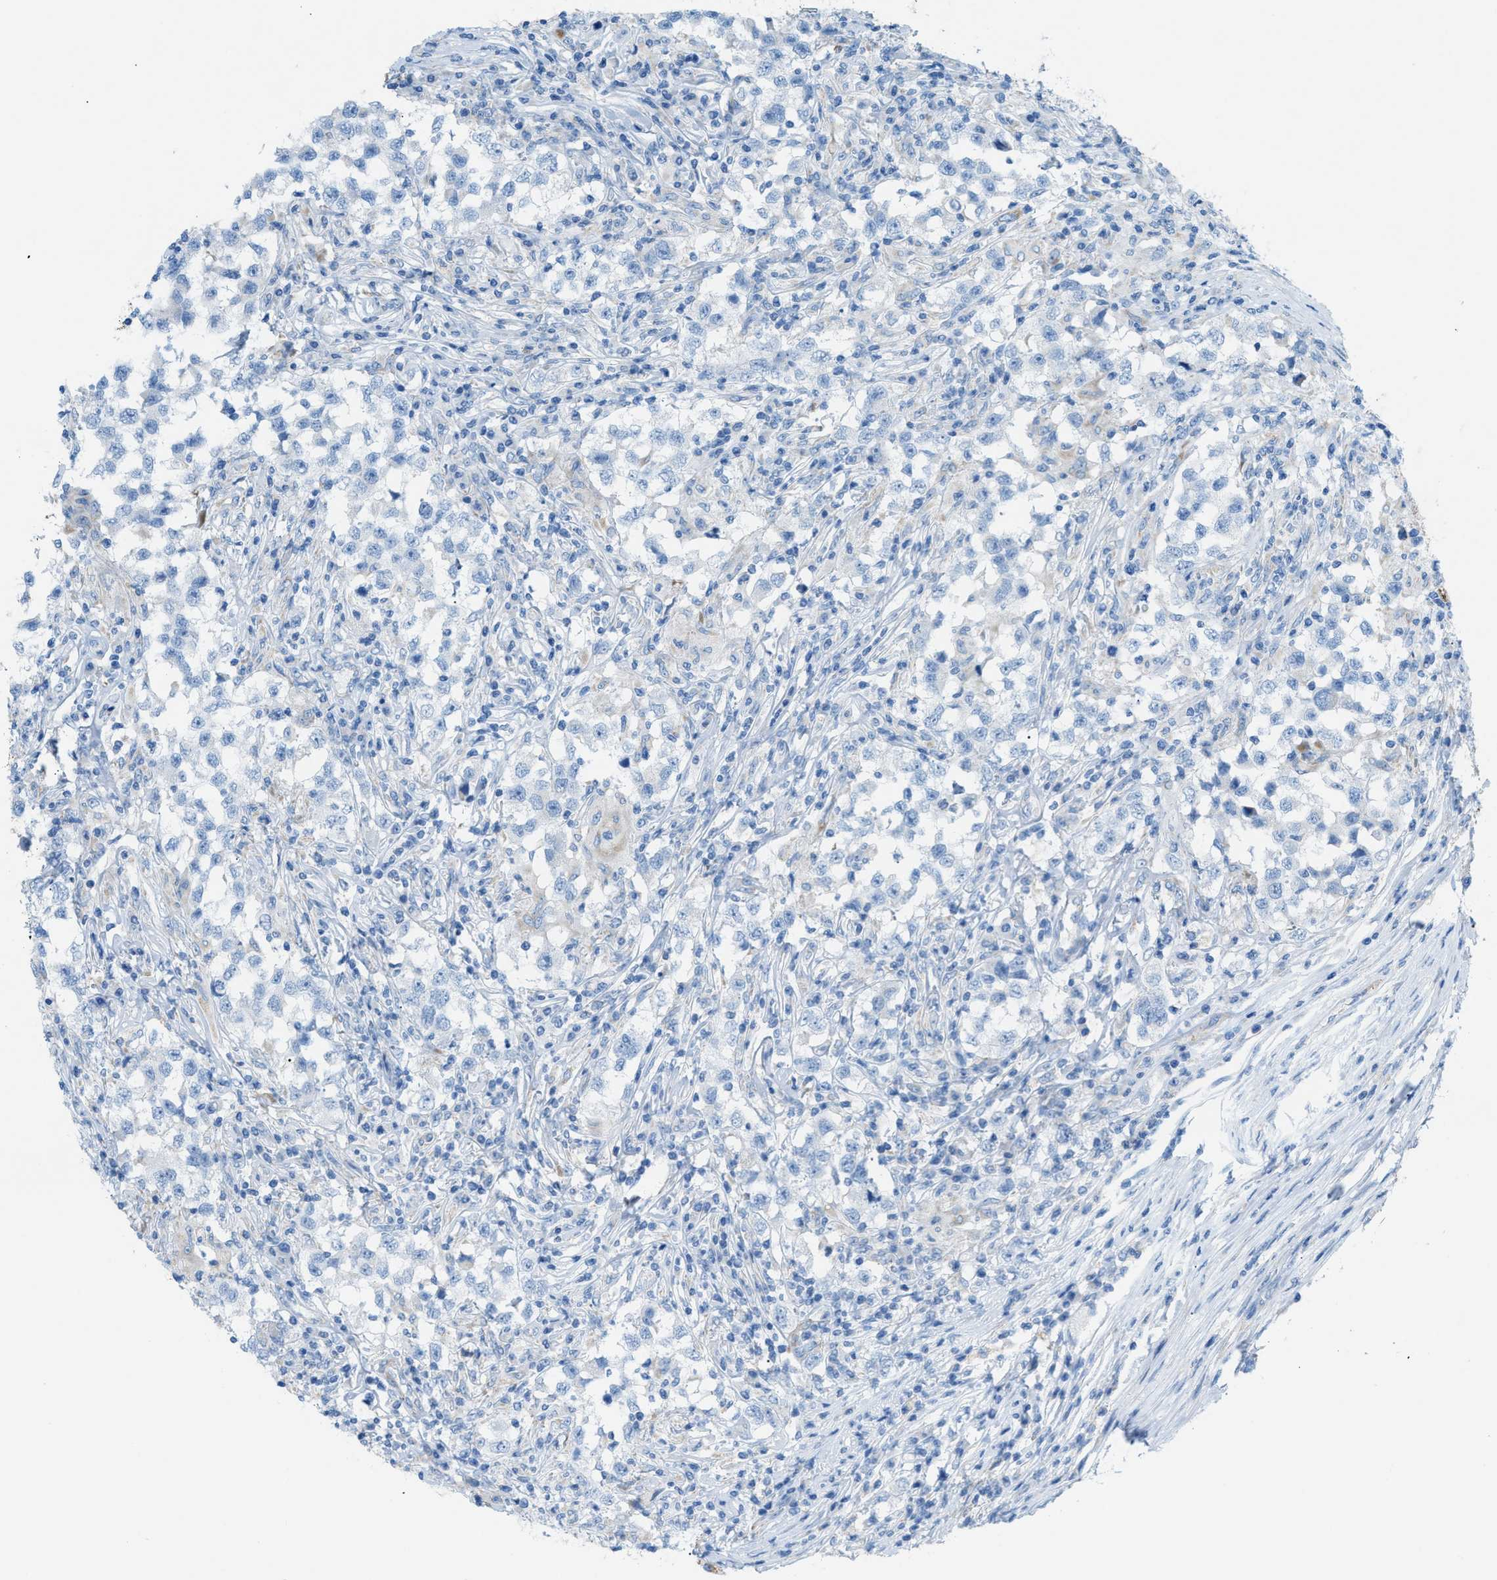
{"staining": {"intensity": "negative", "quantity": "none", "location": "none"}, "tissue": "testis cancer", "cell_type": "Tumor cells", "image_type": "cancer", "snomed": [{"axis": "morphology", "description": "Carcinoma, Embryonal, NOS"}, {"axis": "topography", "description": "Testis"}], "caption": "High magnification brightfield microscopy of embryonal carcinoma (testis) stained with DAB (brown) and counterstained with hematoxylin (blue): tumor cells show no significant staining. (DAB (3,3'-diaminobenzidine) immunohistochemistry (IHC) visualized using brightfield microscopy, high magnification).", "gene": "MYH11", "patient": {"sex": "male", "age": 21}}